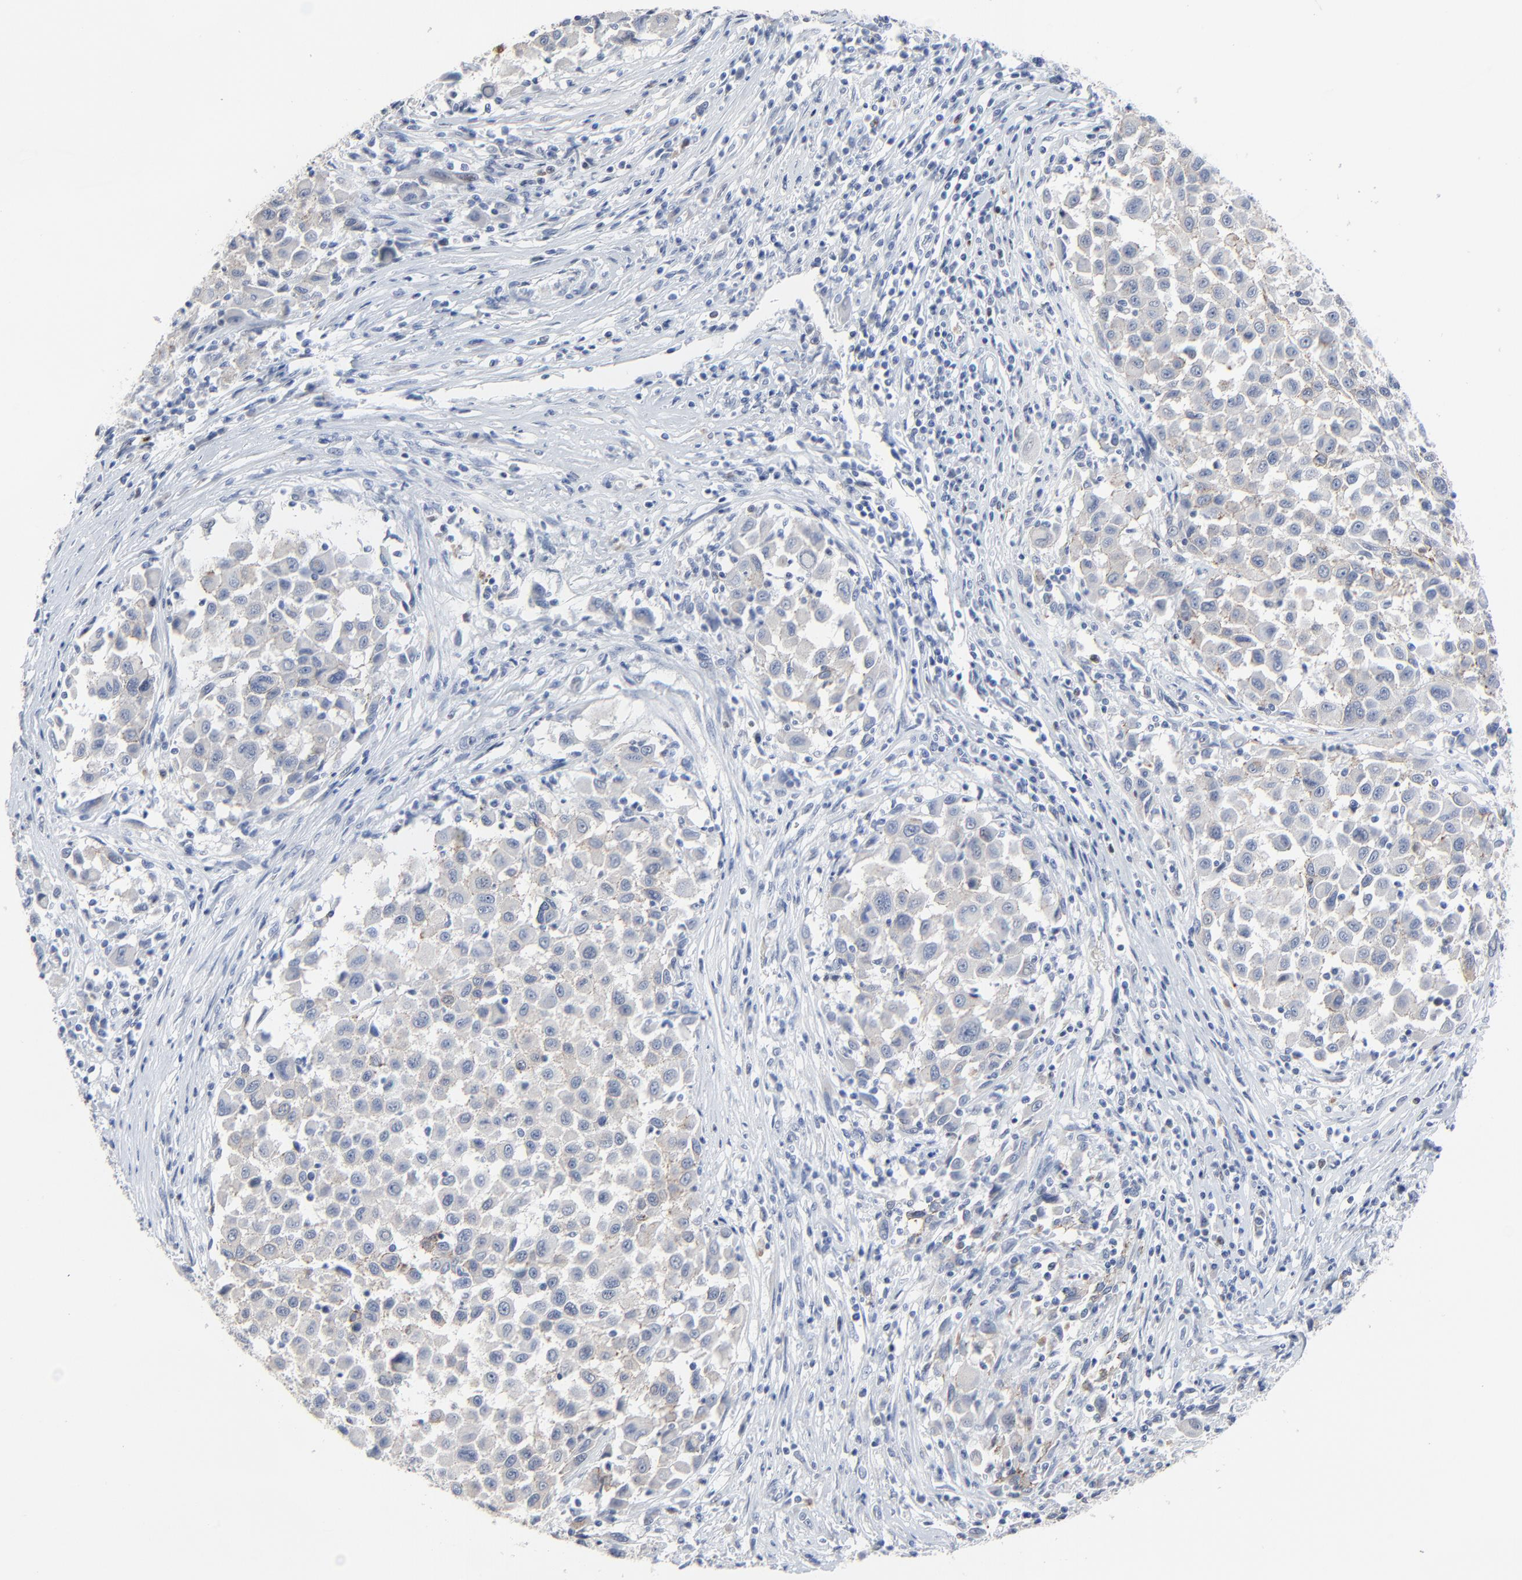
{"staining": {"intensity": "negative", "quantity": "none", "location": "none"}, "tissue": "melanoma", "cell_type": "Tumor cells", "image_type": "cancer", "snomed": [{"axis": "morphology", "description": "Malignant melanoma, Metastatic site"}, {"axis": "topography", "description": "Lymph node"}], "caption": "Tumor cells are negative for protein expression in human melanoma.", "gene": "BIRC3", "patient": {"sex": "male", "age": 61}}